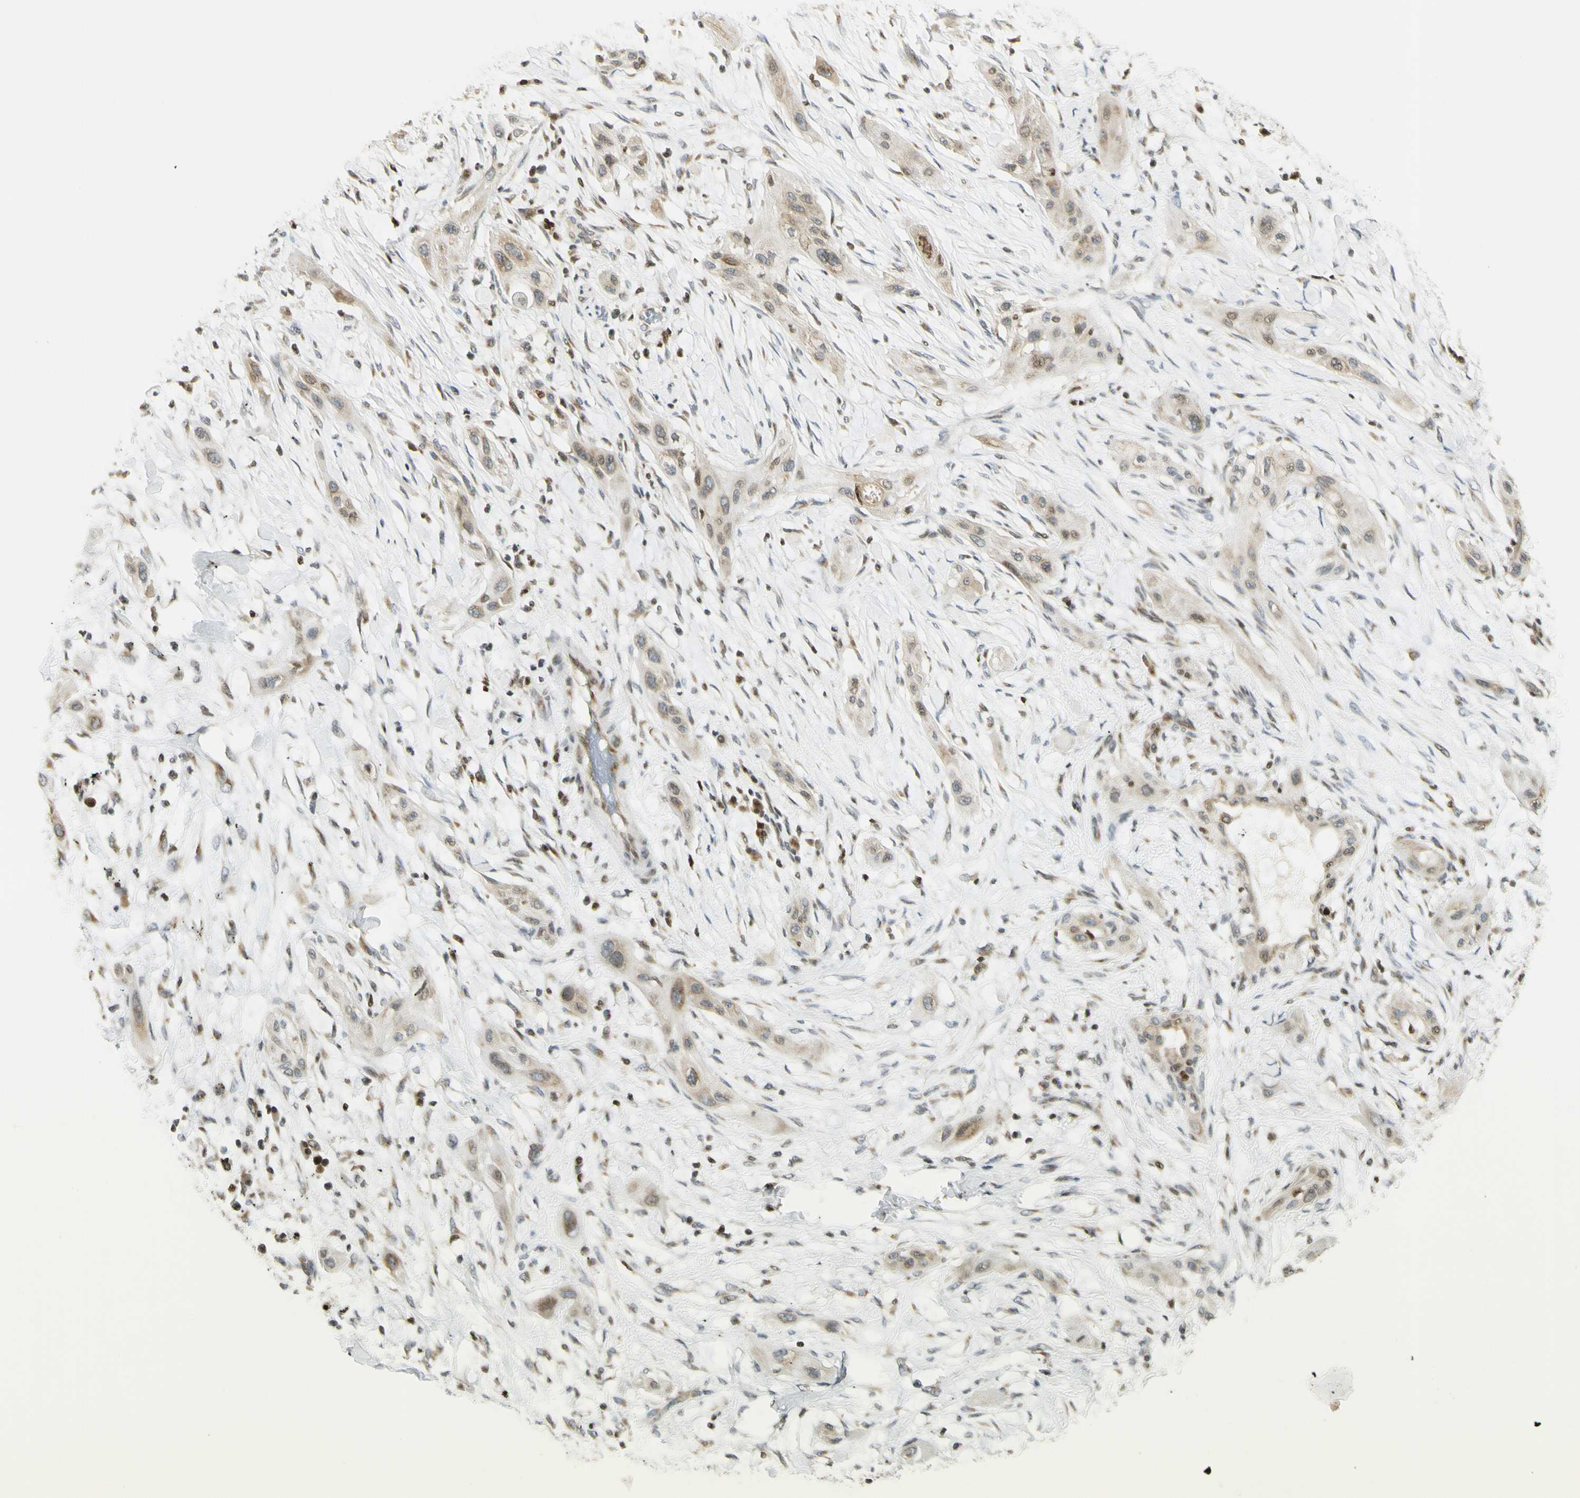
{"staining": {"intensity": "weak", "quantity": ">75%", "location": "cytoplasmic/membranous,nuclear"}, "tissue": "lung cancer", "cell_type": "Tumor cells", "image_type": "cancer", "snomed": [{"axis": "morphology", "description": "Squamous cell carcinoma, NOS"}, {"axis": "topography", "description": "Lung"}], "caption": "Protein positivity by immunohistochemistry (IHC) exhibits weak cytoplasmic/membranous and nuclear positivity in approximately >75% of tumor cells in lung cancer (squamous cell carcinoma).", "gene": "KIF11", "patient": {"sex": "female", "age": 47}}